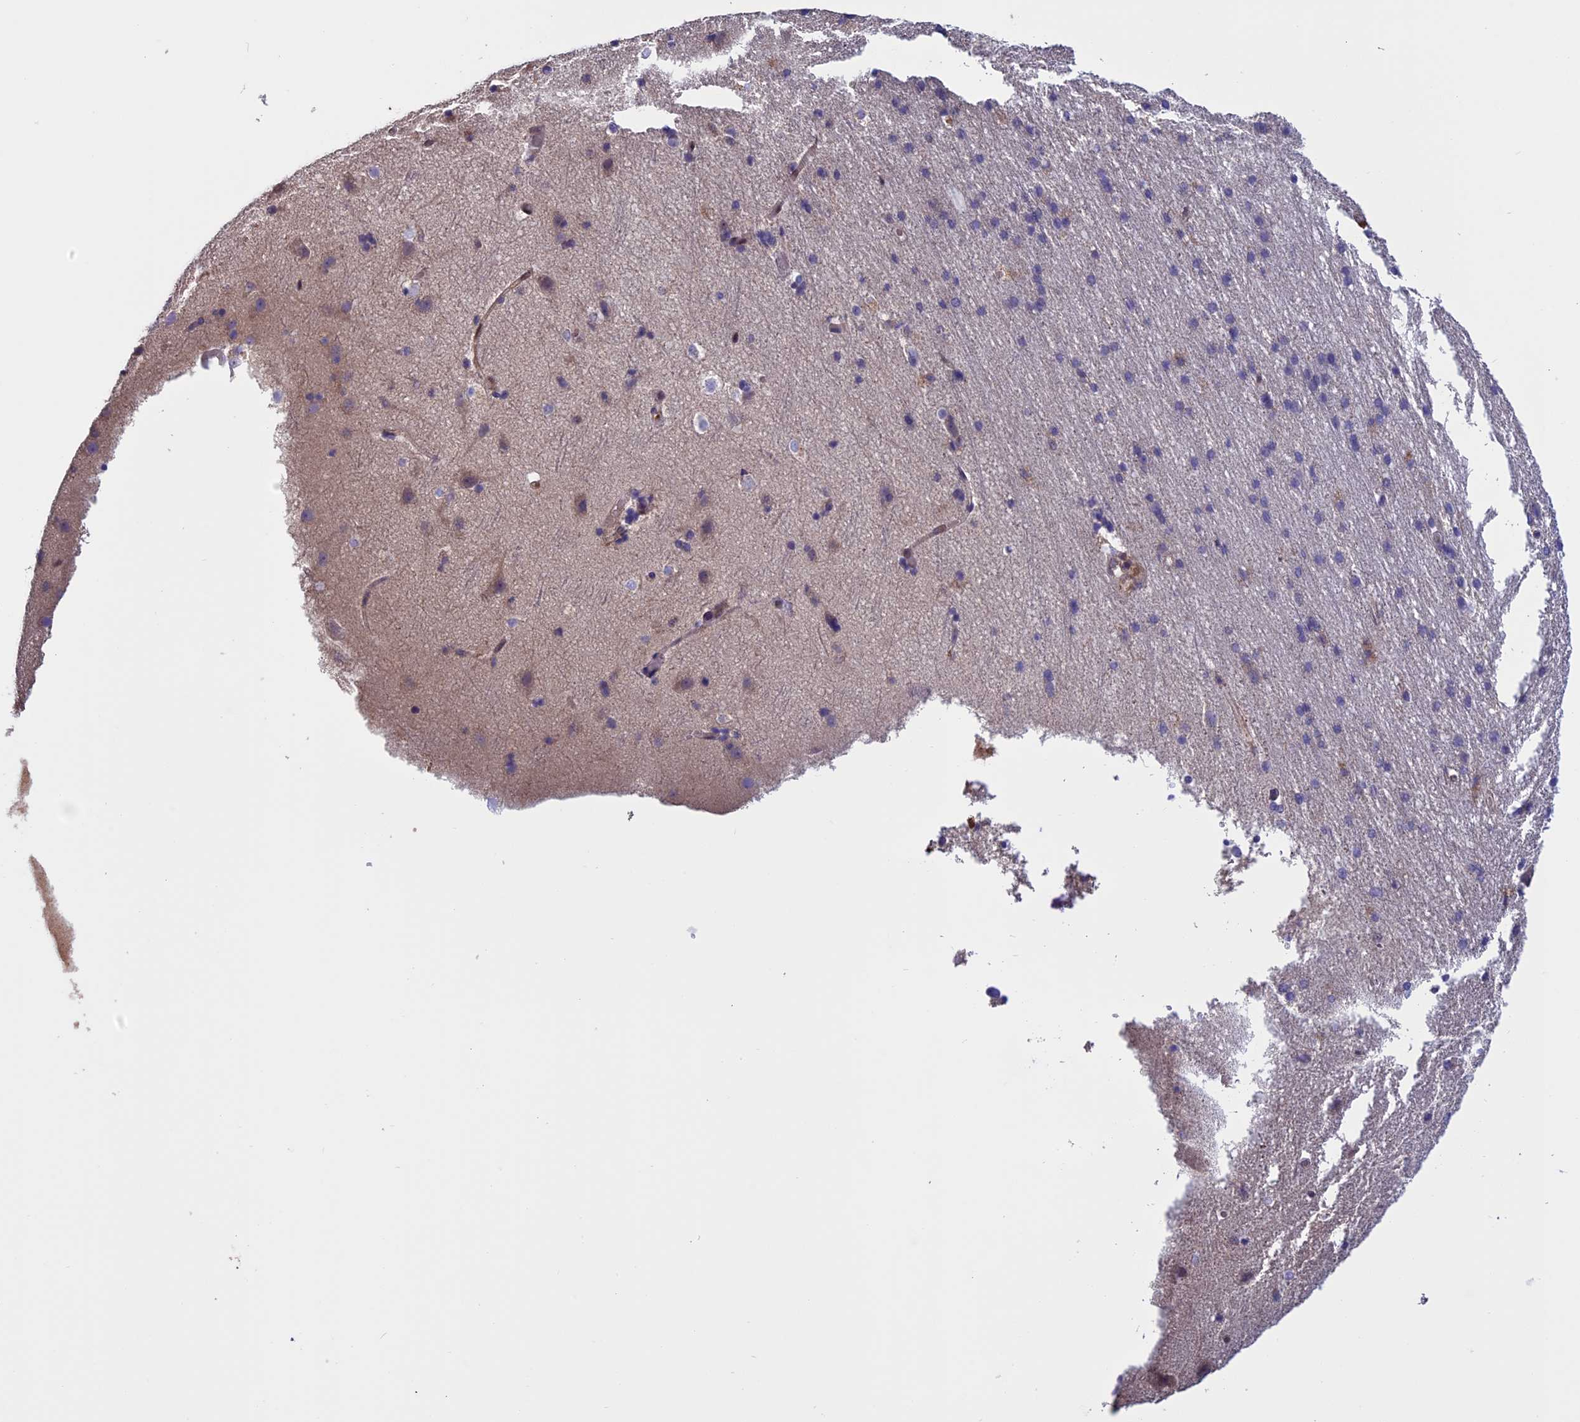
{"staining": {"intensity": "moderate", "quantity": "25%-75%", "location": "cytoplasmic/membranous"}, "tissue": "cerebral cortex", "cell_type": "Endothelial cells", "image_type": "normal", "snomed": [{"axis": "morphology", "description": "Normal tissue, NOS"}, {"axis": "topography", "description": "Cerebral cortex"}], "caption": "A high-resolution micrograph shows immunohistochemistry staining of benign cerebral cortex, which exhibits moderate cytoplasmic/membranous staining in about 25%-75% of endothelial cells.", "gene": "ARHGAP18", "patient": {"sex": "male", "age": 54}}